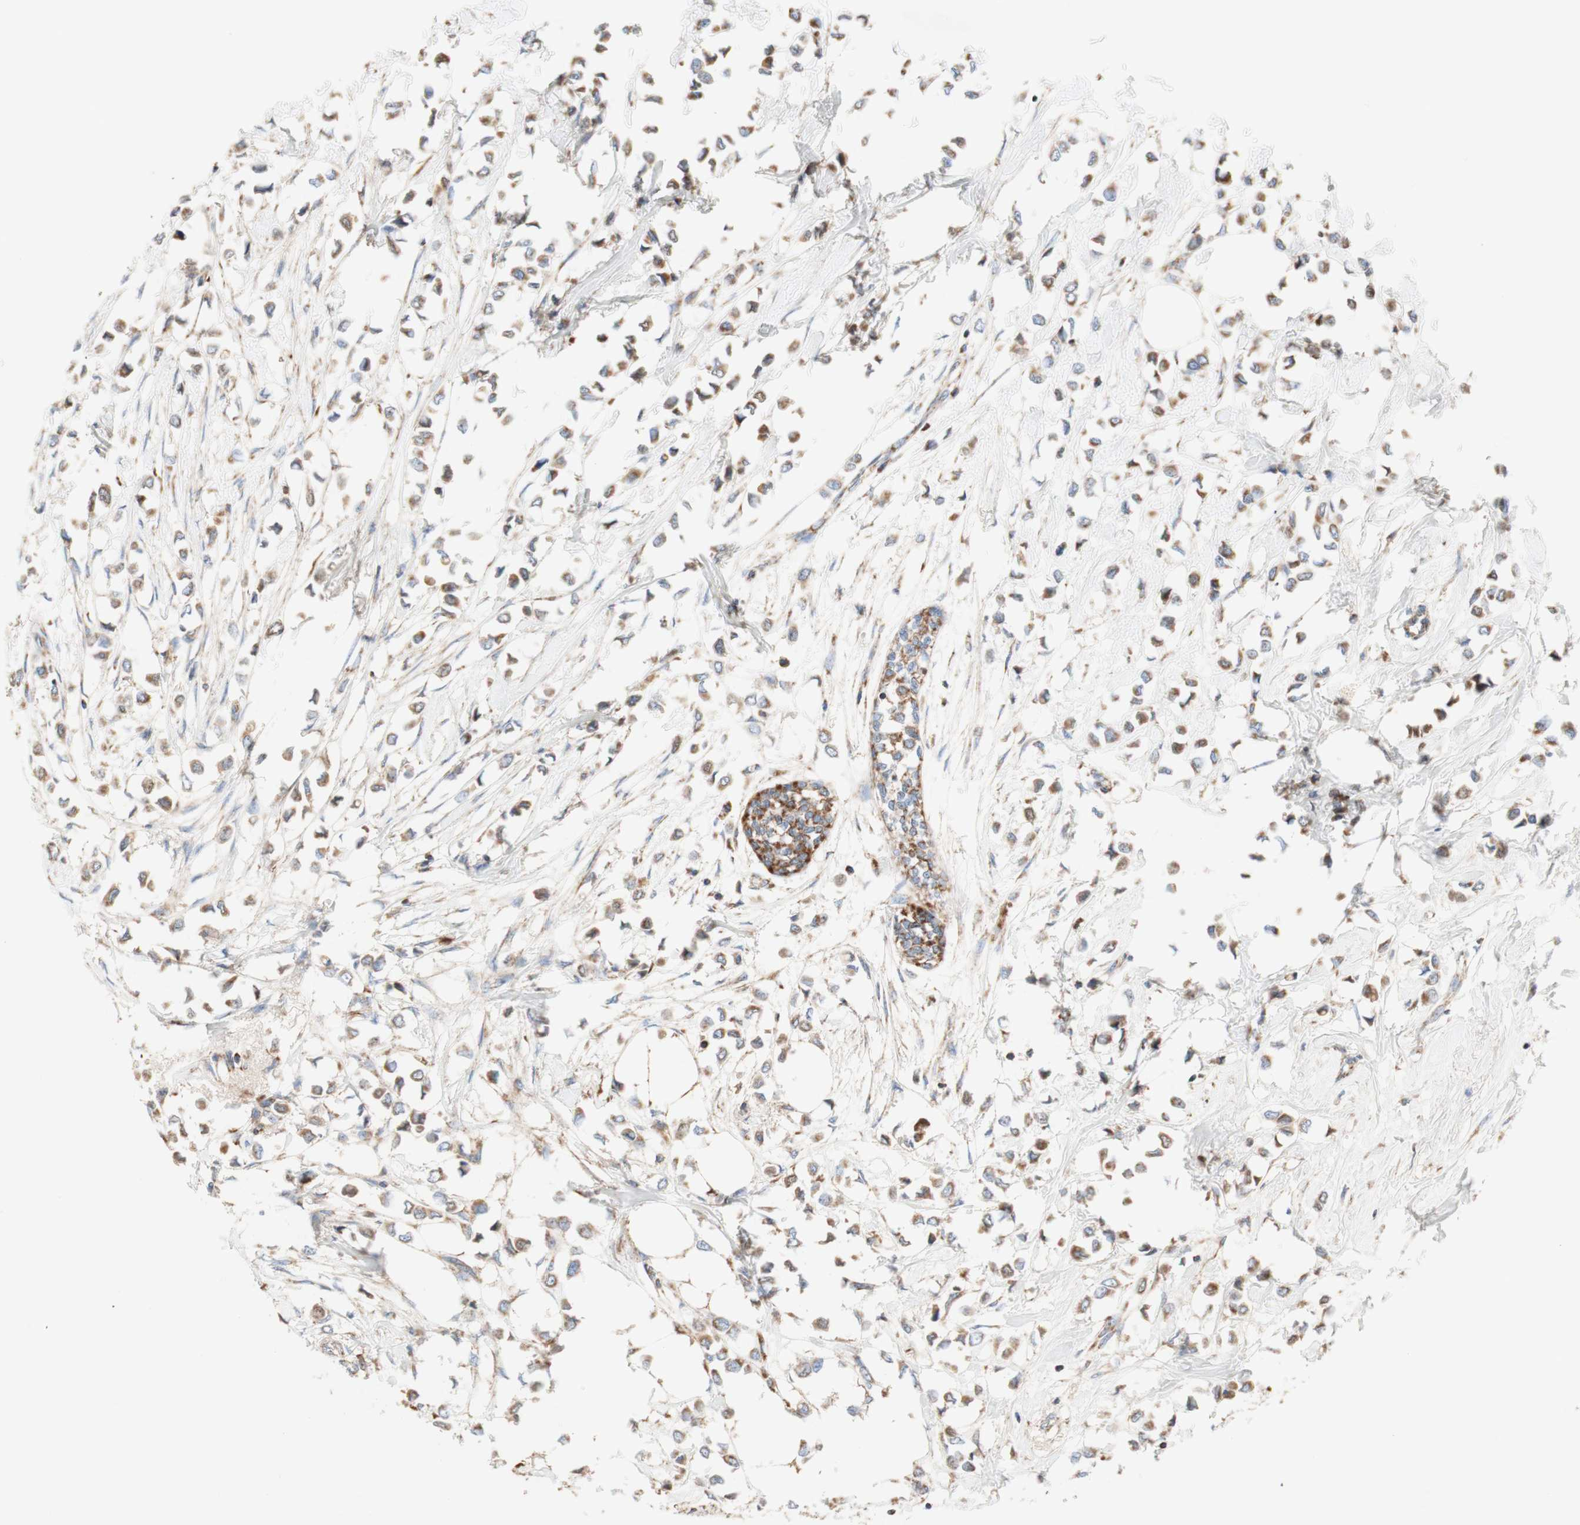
{"staining": {"intensity": "moderate", "quantity": ">75%", "location": "cytoplasmic/membranous"}, "tissue": "breast cancer", "cell_type": "Tumor cells", "image_type": "cancer", "snomed": [{"axis": "morphology", "description": "Lobular carcinoma"}, {"axis": "topography", "description": "Breast"}], "caption": "DAB immunohistochemical staining of breast cancer reveals moderate cytoplasmic/membranous protein positivity in about >75% of tumor cells. Nuclei are stained in blue.", "gene": "SDHB", "patient": {"sex": "female", "age": 51}}